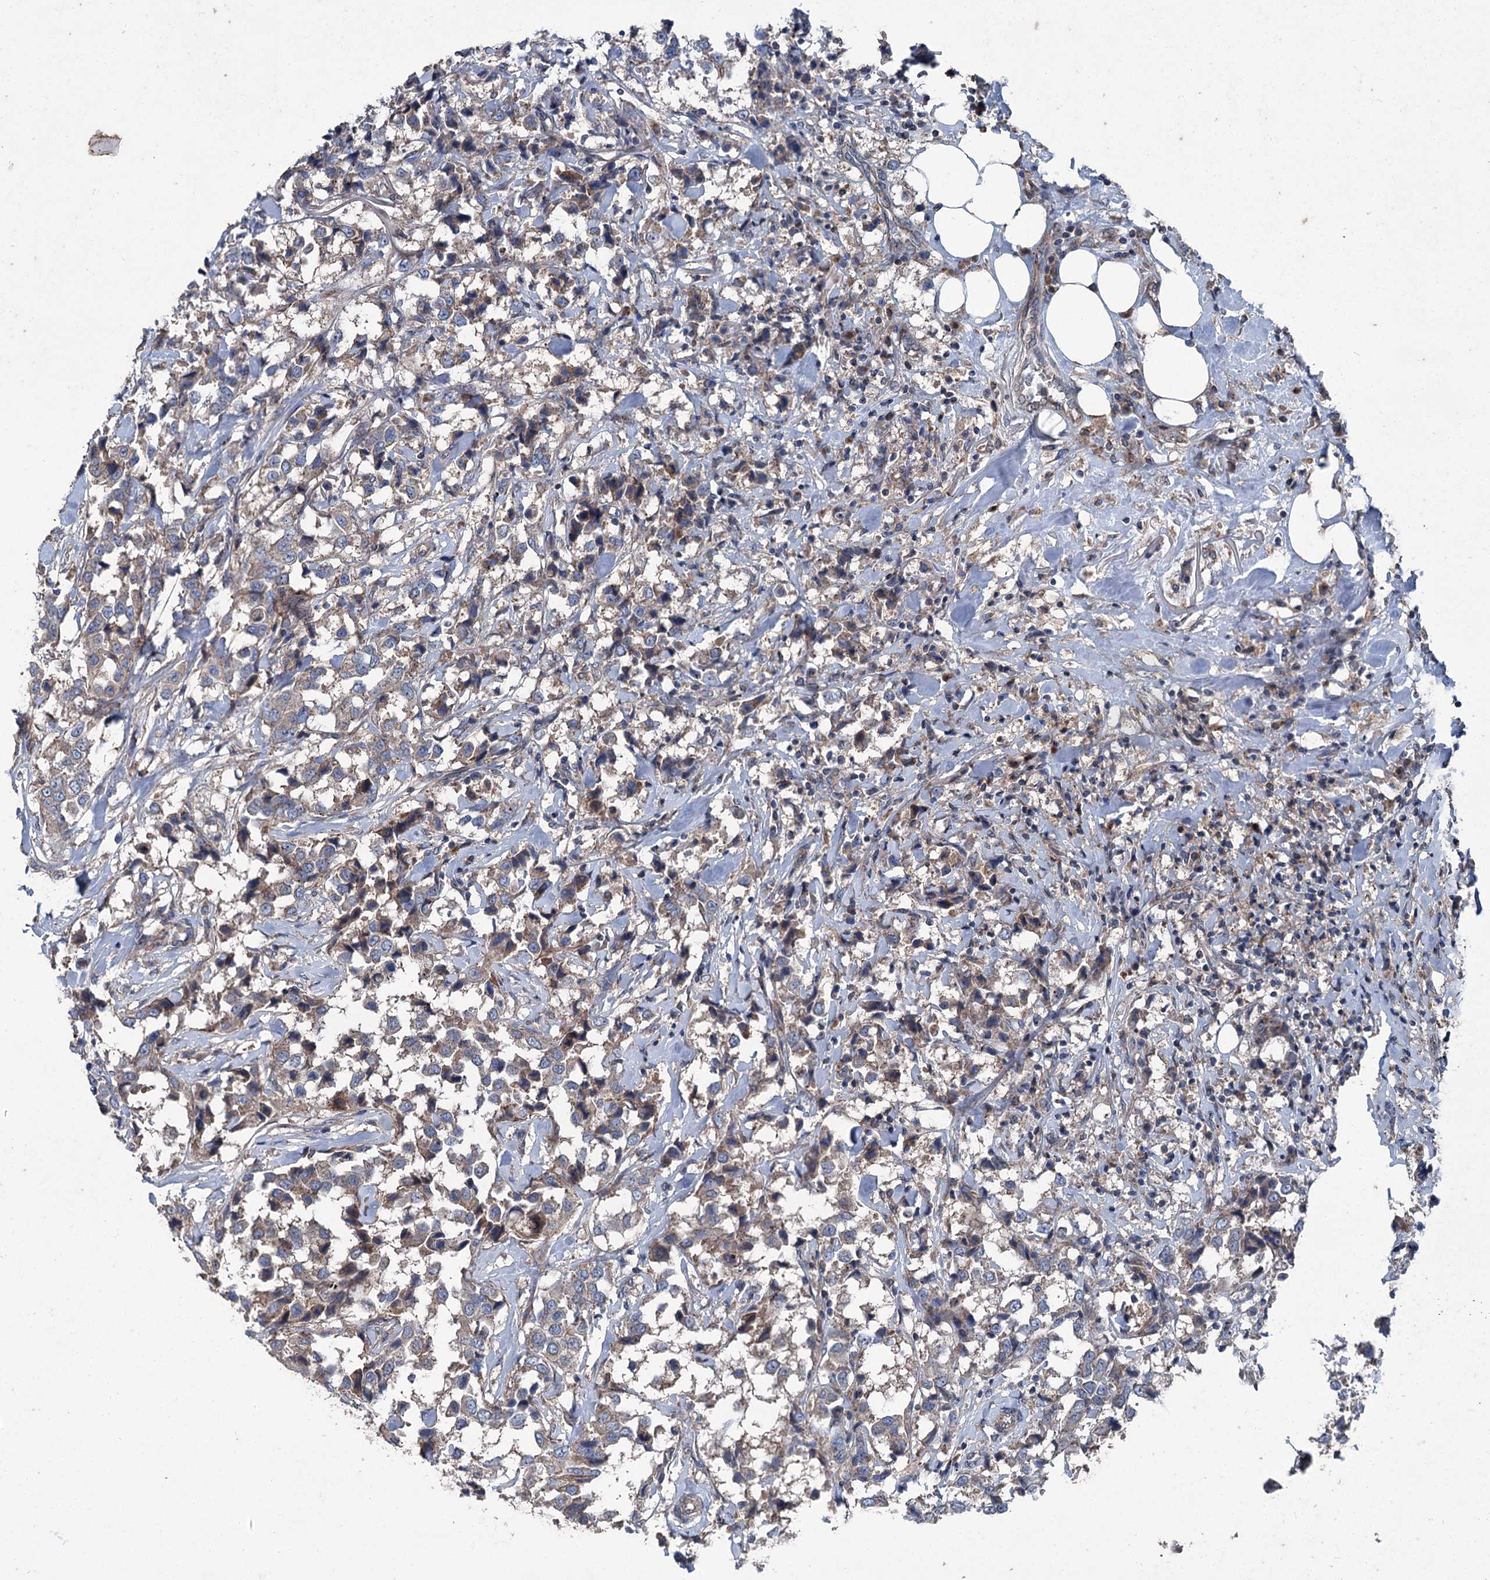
{"staining": {"intensity": "weak", "quantity": "25%-75%", "location": "cytoplasmic/membranous"}, "tissue": "breast cancer", "cell_type": "Tumor cells", "image_type": "cancer", "snomed": [{"axis": "morphology", "description": "Duct carcinoma"}, {"axis": "topography", "description": "Breast"}], "caption": "Tumor cells demonstrate low levels of weak cytoplasmic/membranous expression in approximately 25%-75% of cells in human breast cancer (intraductal carcinoma).", "gene": "RUFY1", "patient": {"sex": "female", "age": 80}}